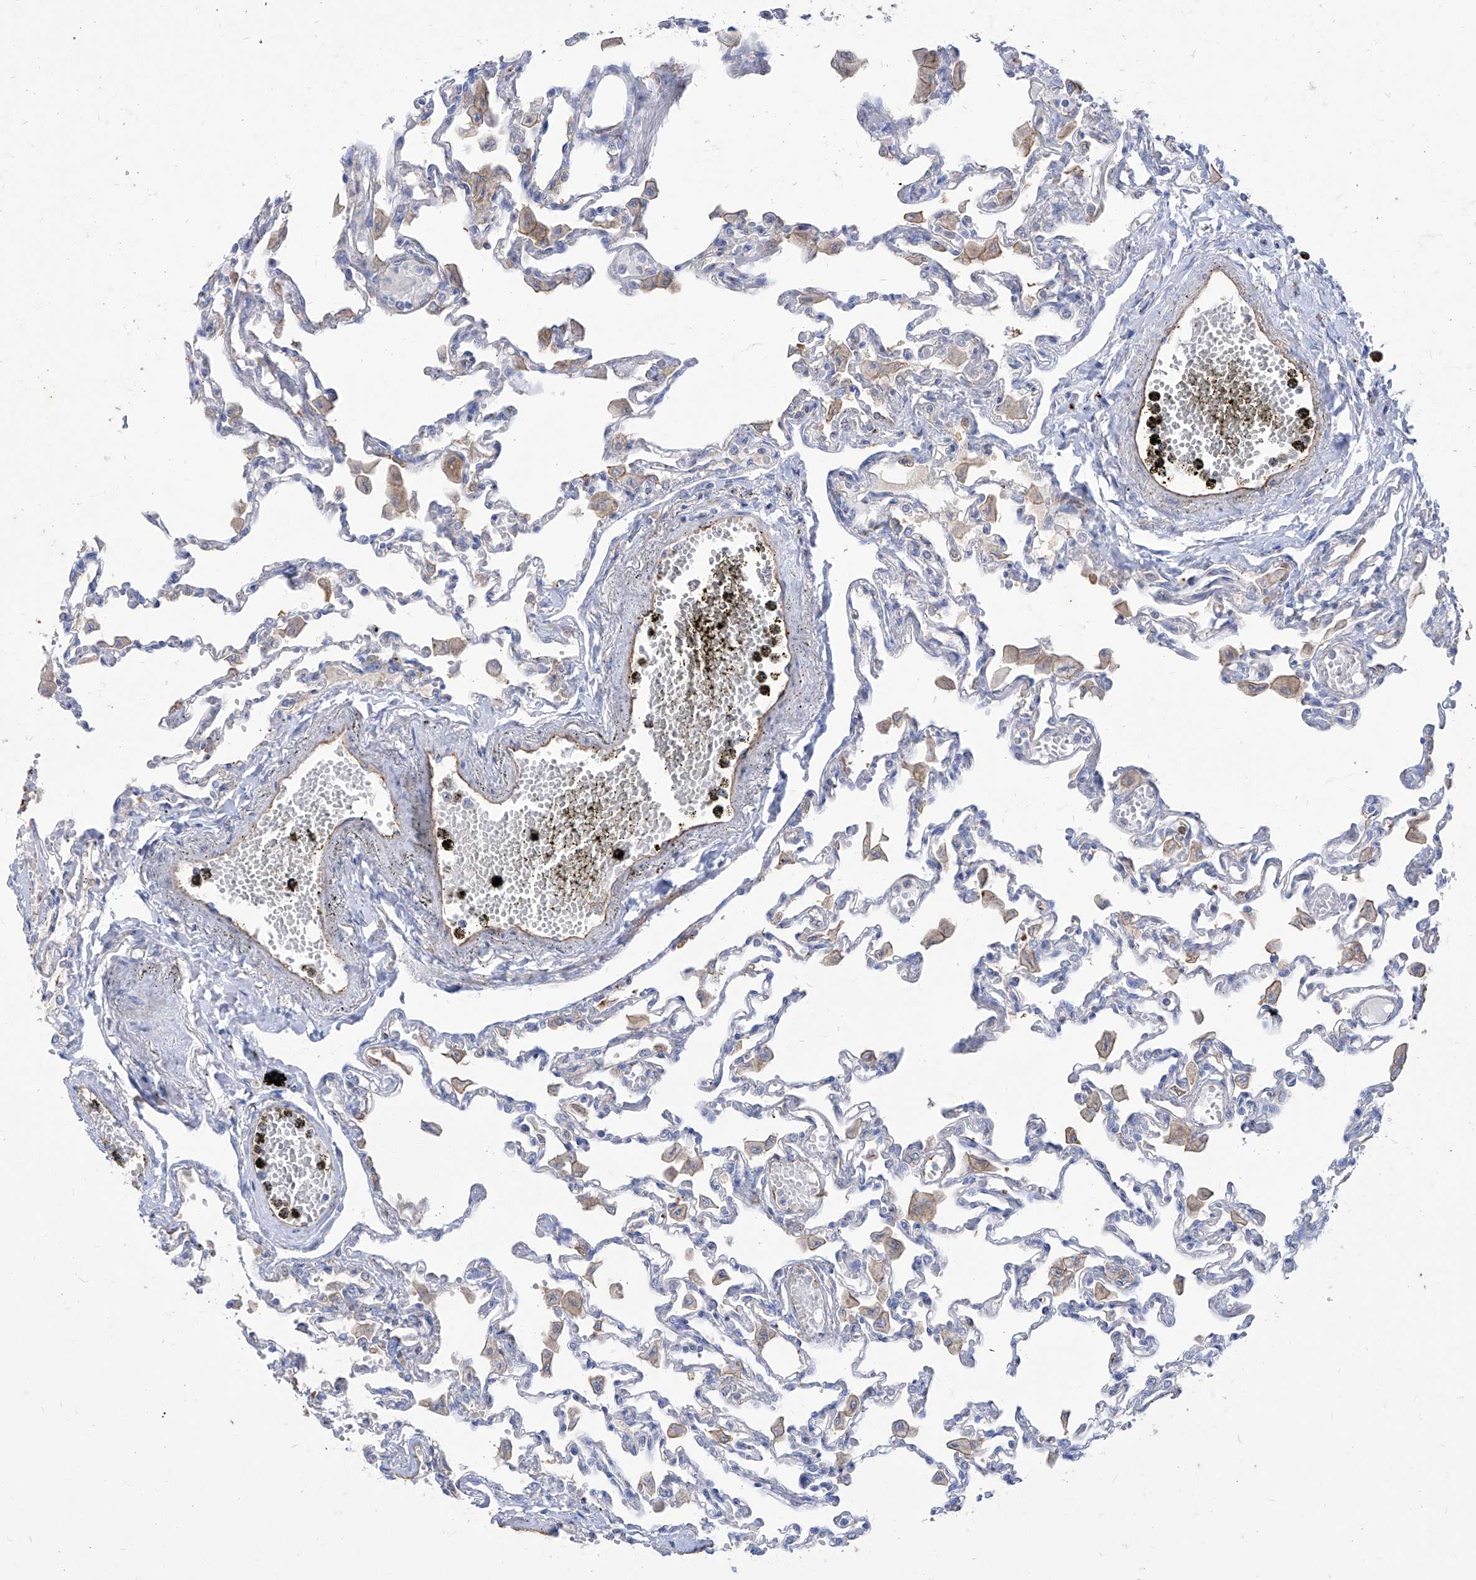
{"staining": {"intensity": "negative", "quantity": "none", "location": "none"}, "tissue": "lung", "cell_type": "Alveolar cells", "image_type": "normal", "snomed": [{"axis": "morphology", "description": "Normal tissue, NOS"}, {"axis": "topography", "description": "Bronchus"}, {"axis": "topography", "description": "Lung"}], "caption": "Histopathology image shows no protein staining in alveolar cells of unremarkable lung.", "gene": "C1orf74", "patient": {"sex": "female", "age": 49}}